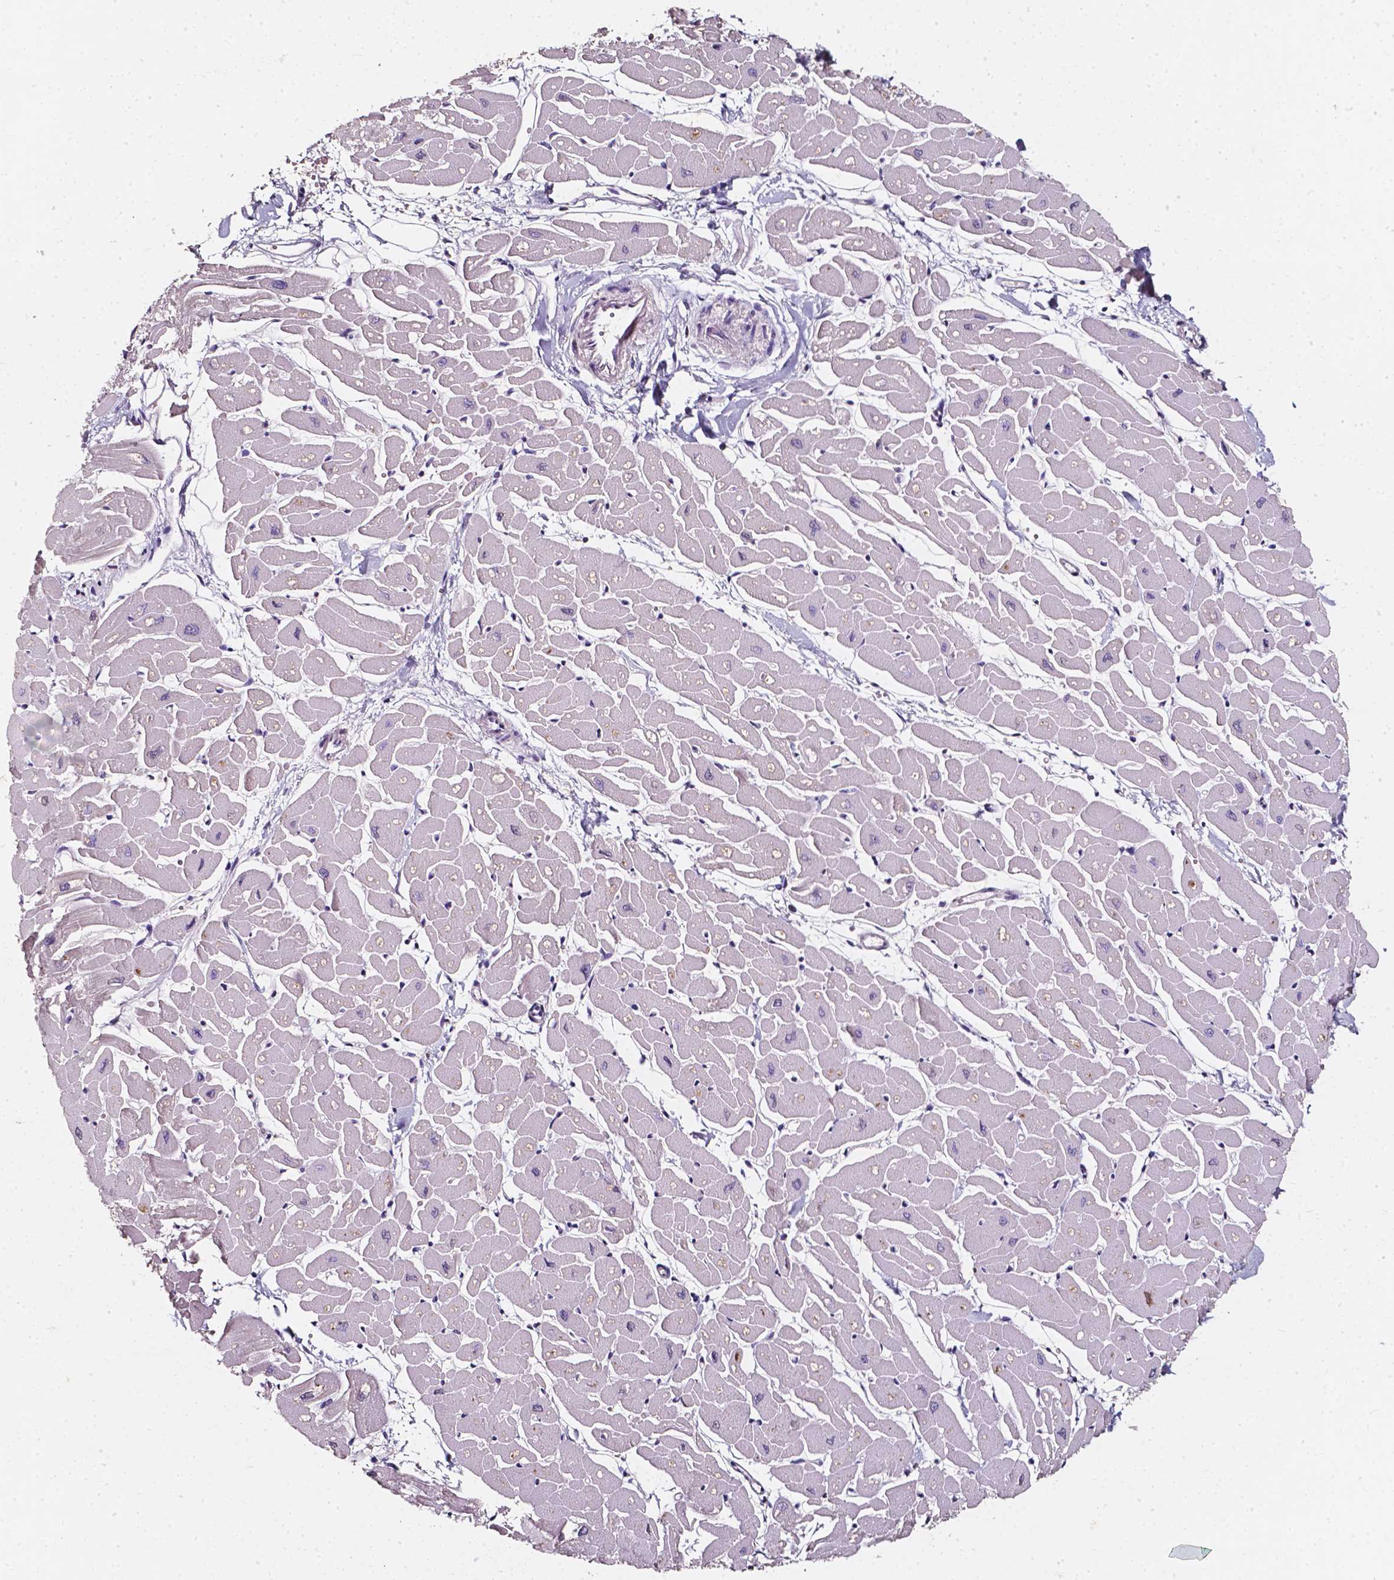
{"staining": {"intensity": "negative", "quantity": "none", "location": "none"}, "tissue": "heart muscle", "cell_type": "Cardiomyocytes", "image_type": "normal", "snomed": [{"axis": "morphology", "description": "Normal tissue, NOS"}, {"axis": "topography", "description": "Heart"}], "caption": "A photomicrograph of heart muscle stained for a protein displays no brown staining in cardiomyocytes. (DAB immunohistochemistry visualized using brightfield microscopy, high magnification).", "gene": "AKR1B10", "patient": {"sex": "male", "age": 57}}